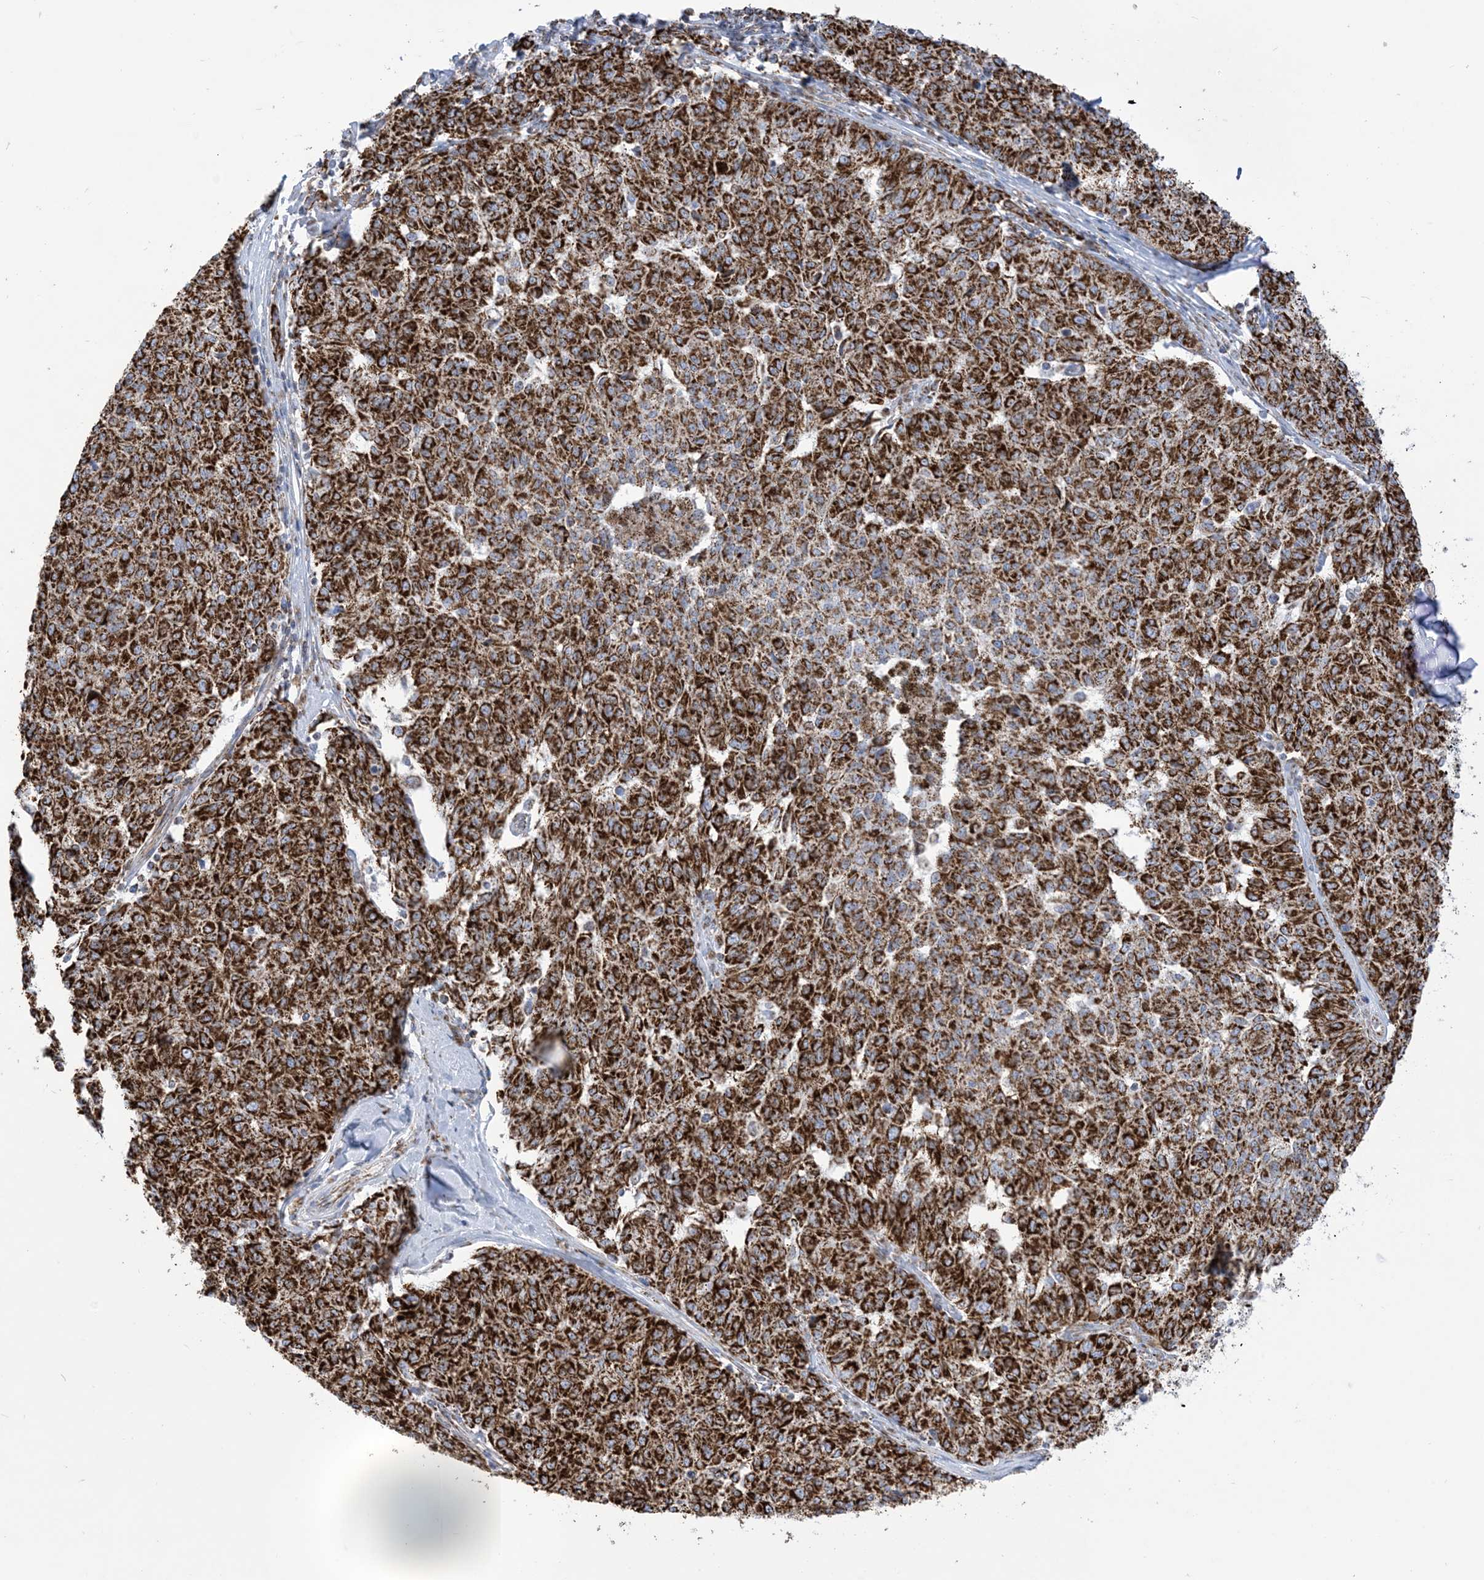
{"staining": {"intensity": "strong", "quantity": ">75%", "location": "cytoplasmic/membranous"}, "tissue": "melanoma", "cell_type": "Tumor cells", "image_type": "cancer", "snomed": [{"axis": "morphology", "description": "Malignant melanoma, NOS"}, {"axis": "topography", "description": "Skin"}], "caption": "Approximately >75% of tumor cells in human malignant melanoma exhibit strong cytoplasmic/membranous protein staining as visualized by brown immunohistochemical staining.", "gene": "SAMM50", "patient": {"sex": "female", "age": 72}}